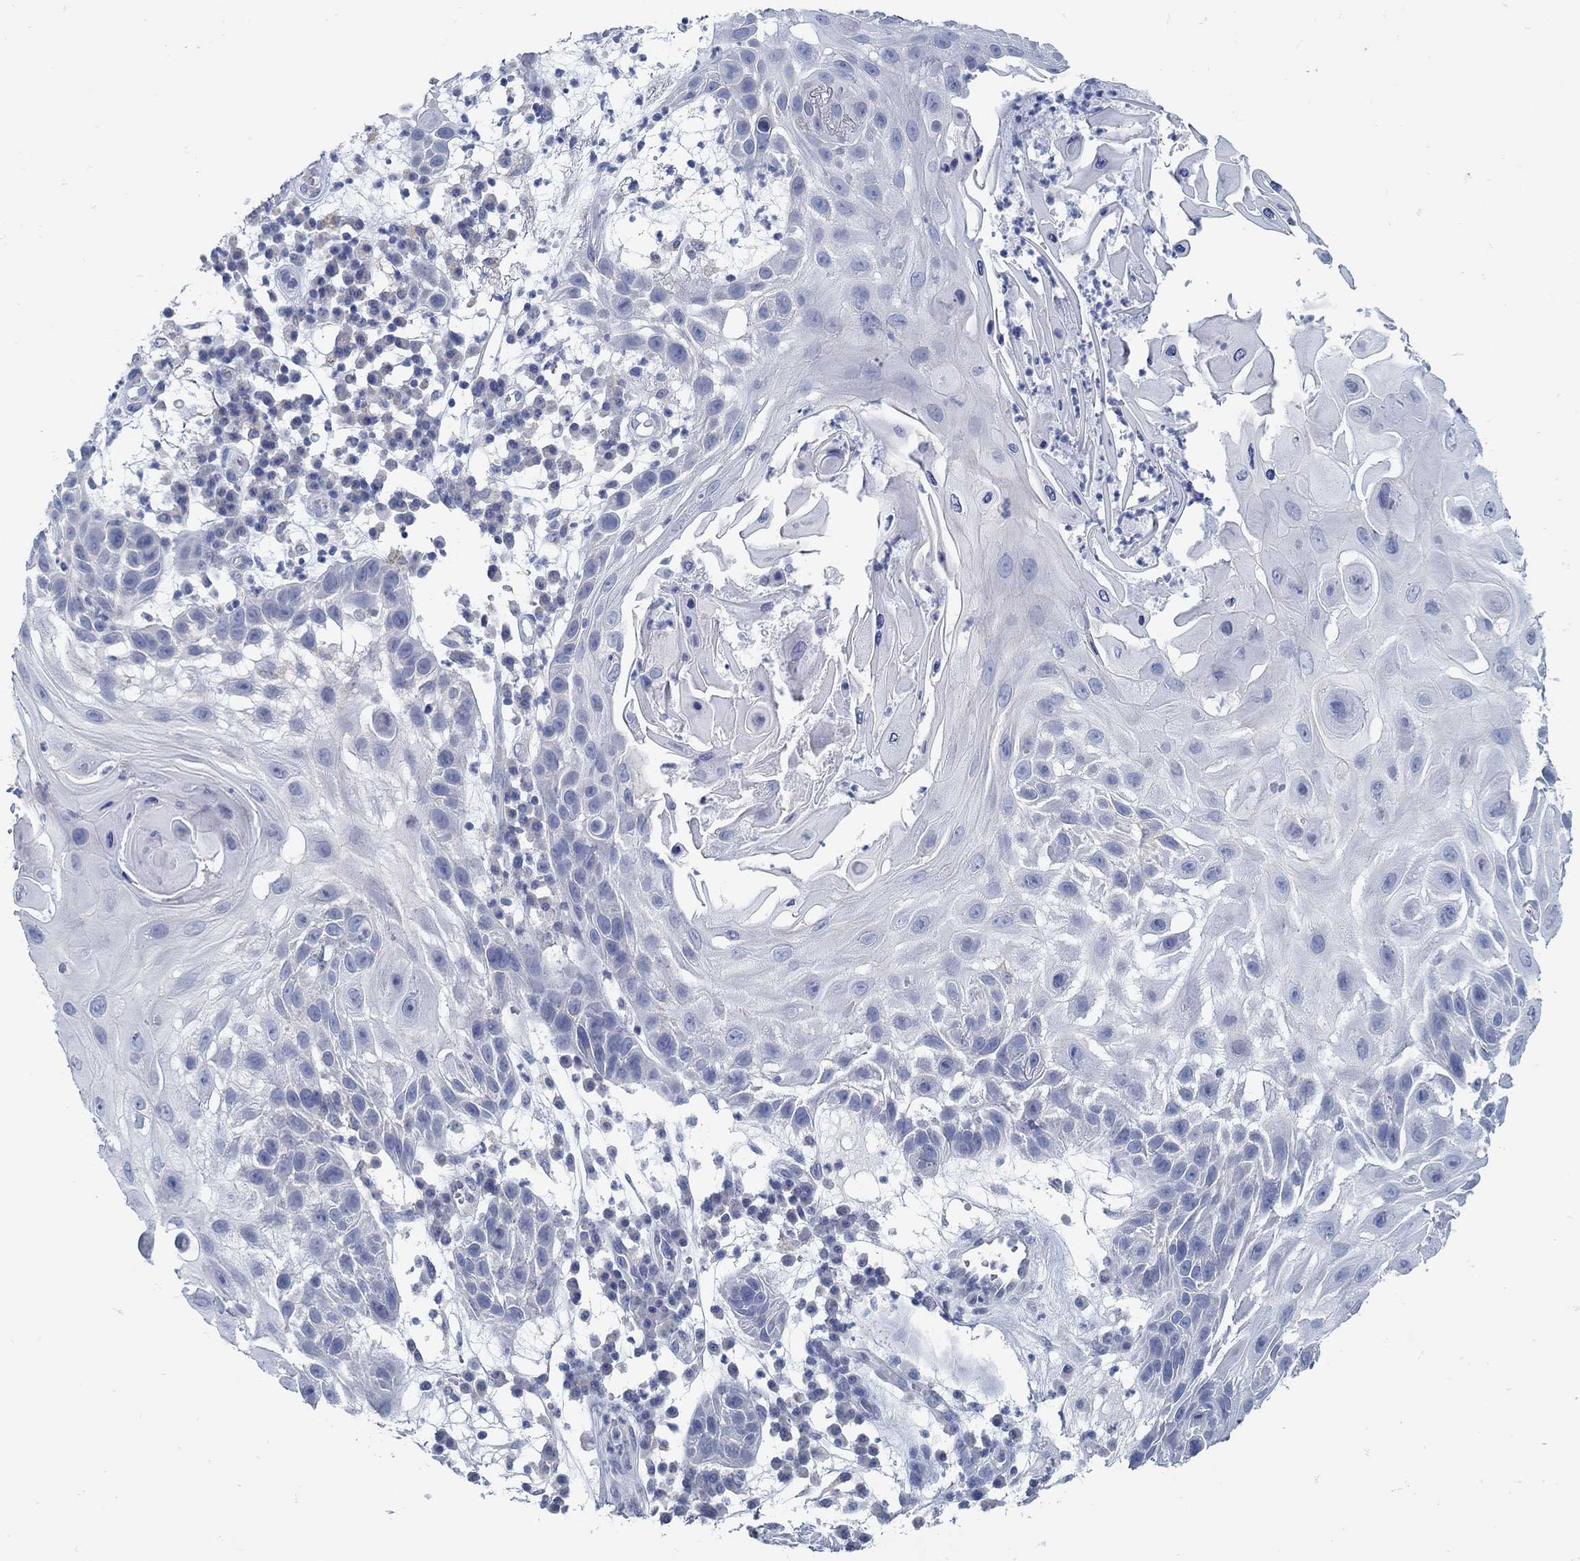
{"staining": {"intensity": "negative", "quantity": "none", "location": "none"}, "tissue": "skin cancer", "cell_type": "Tumor cells", "image_type": "cancer", "snomed": [{"axis": "morphology", "description": "Normal tissue, NOS"}, {"axis": "morphology", "description": "Squamous cell carcinoma, NOS"}, {"axis": "topography", "description": "Skin"}], "caption": "An IHC histopathology image of skin cancer is shown. There is no staining in tumor cells of skin cancer. (DAB (3,3'-diaminobenzidine) immunohistochemistry (IHC), high magnification).", "gene": "ZFAND4", "patient": {"sex": "male", "age": 79}}